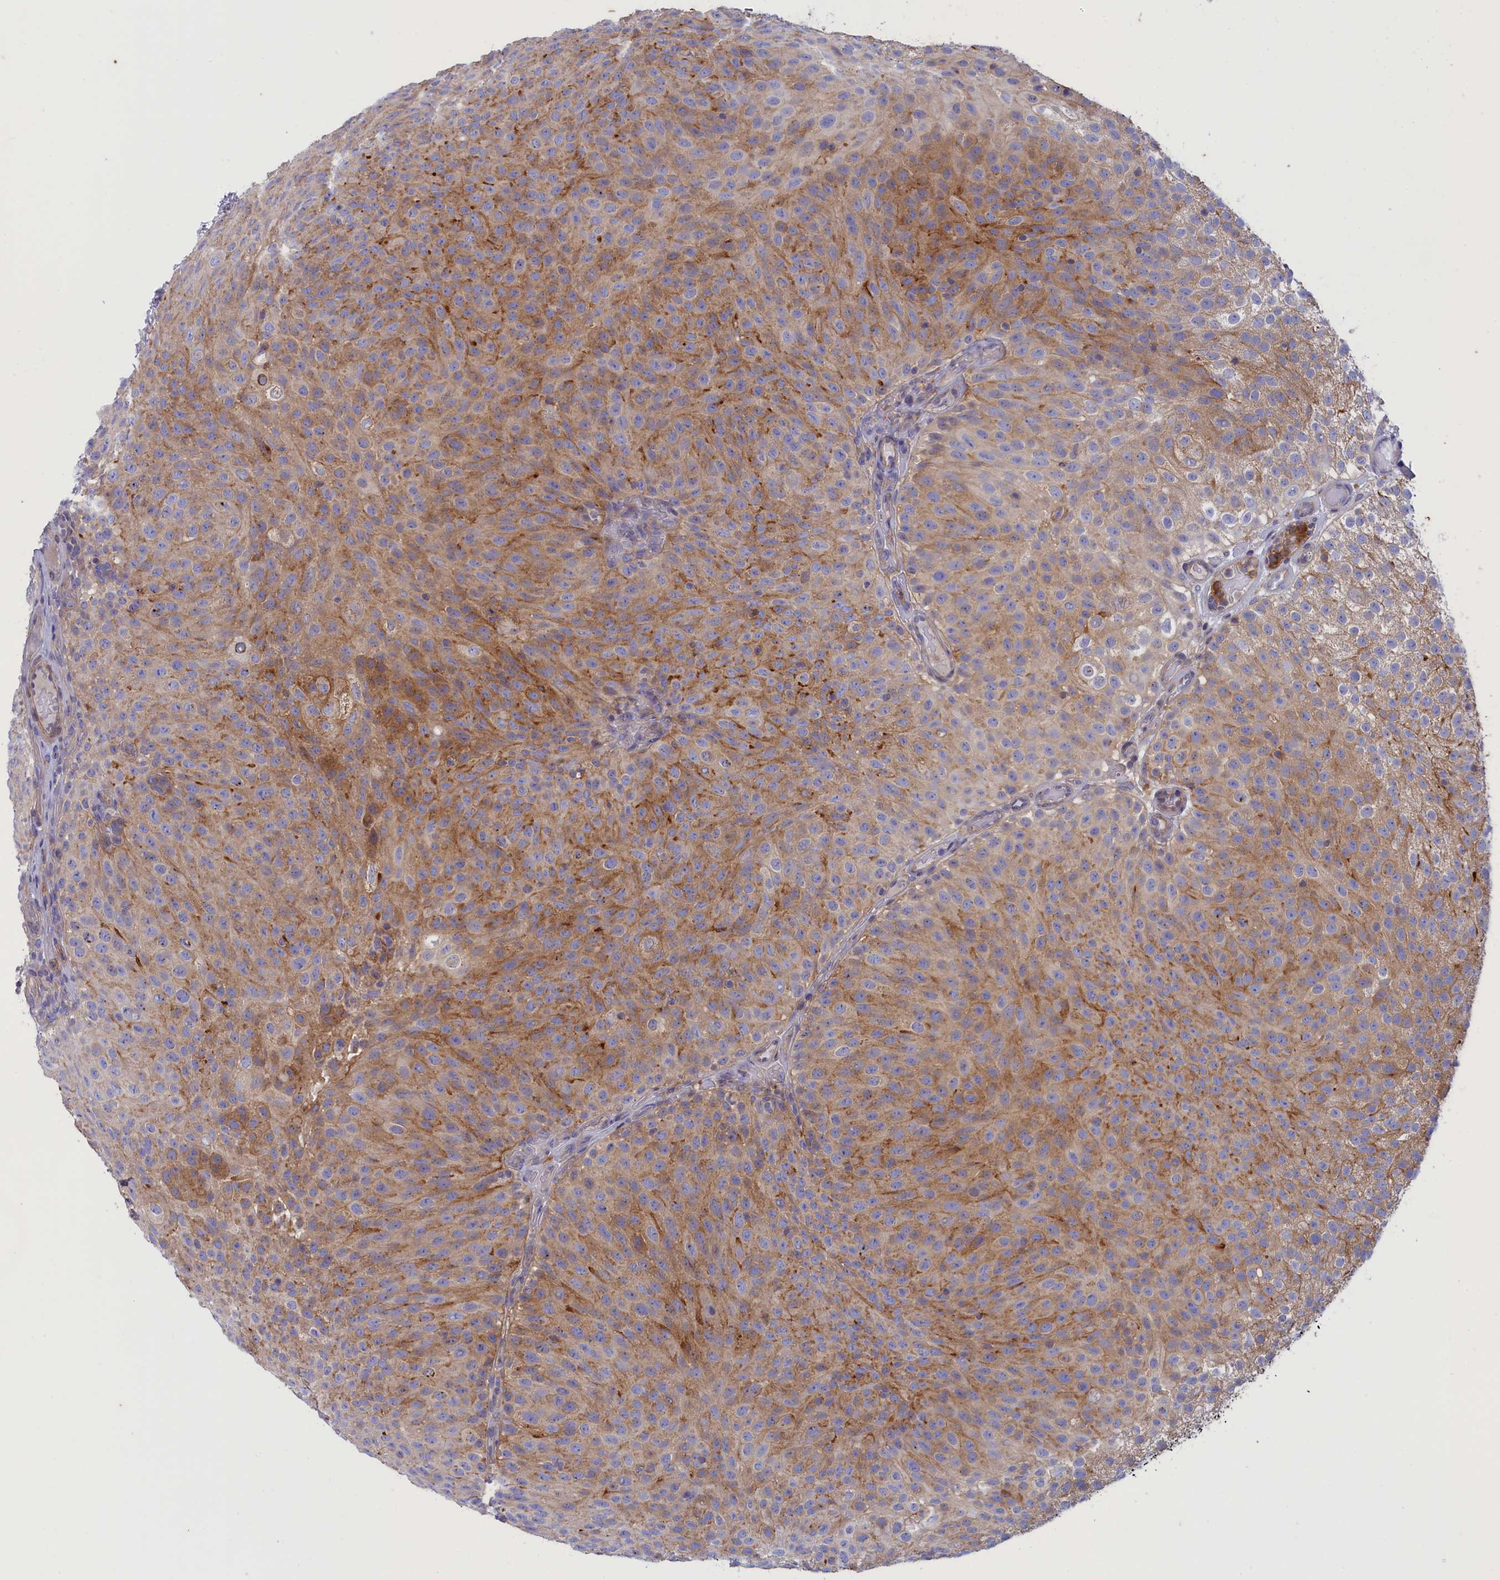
{"staining": {"intensity": "moderate", "quantity": "25%-75%", "location": "cytoplasmic/membranous"}, "tissue": "urothelial cancer", "cell_type": "Tumor cells", "image_type": "cancer", "snomed": [{"axis": "morphology", "description": "Urothelial carcinoma, Low grade"}, {"axis": "topography", "description": "Urinary bladder"}], "caption": "Immunohistochemistry (DAB (3,3'-diaminobenzidine)) staining of urothelial cancer displays moderate cytoplasmic/membranous protein staining in approximately 25%-75% of tumor cells.", "gene": "SCAMP4", "patient": {"sex": "male", "age": 78}}